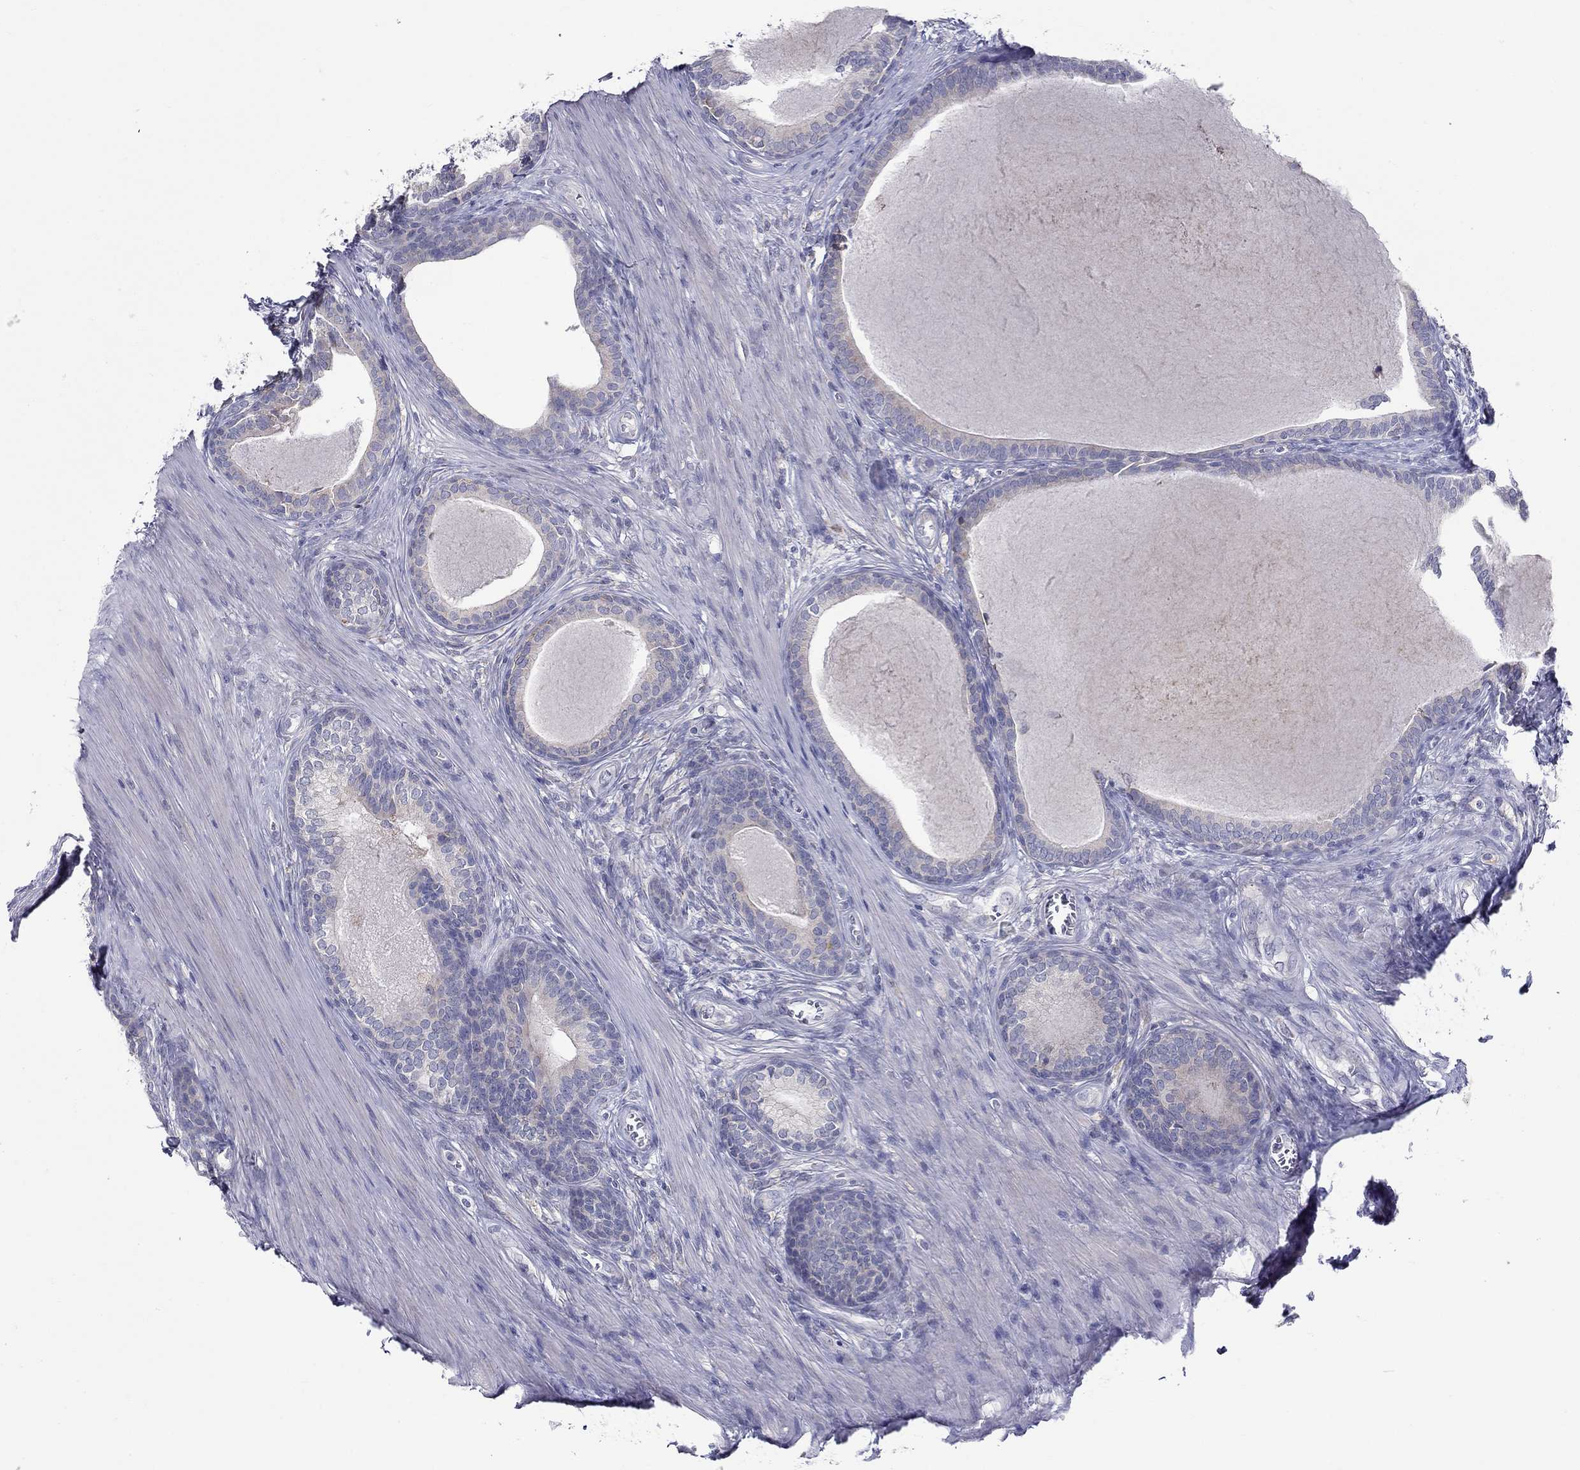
{"staining": {"intensity": "strong", "quantity": "<25%", "location": "cytoplasmic/membranous"}, "tissue": "prostate", "cell_type": "Glandular cells", "image_type": "normal", "snomed": [{"axis": "morphology", "description": "Normal tissue, NOS"}, {"axis": "topography", "description": "Prostate"}], "caption": "This photomicrograph demonstrates IHC staining of normal prostate, with medium strong cytoplasmic/membranous staining in about <25% of glandular cells.", "gene": "QRFPR", "patient": {"sex": "male", "age": 65}}